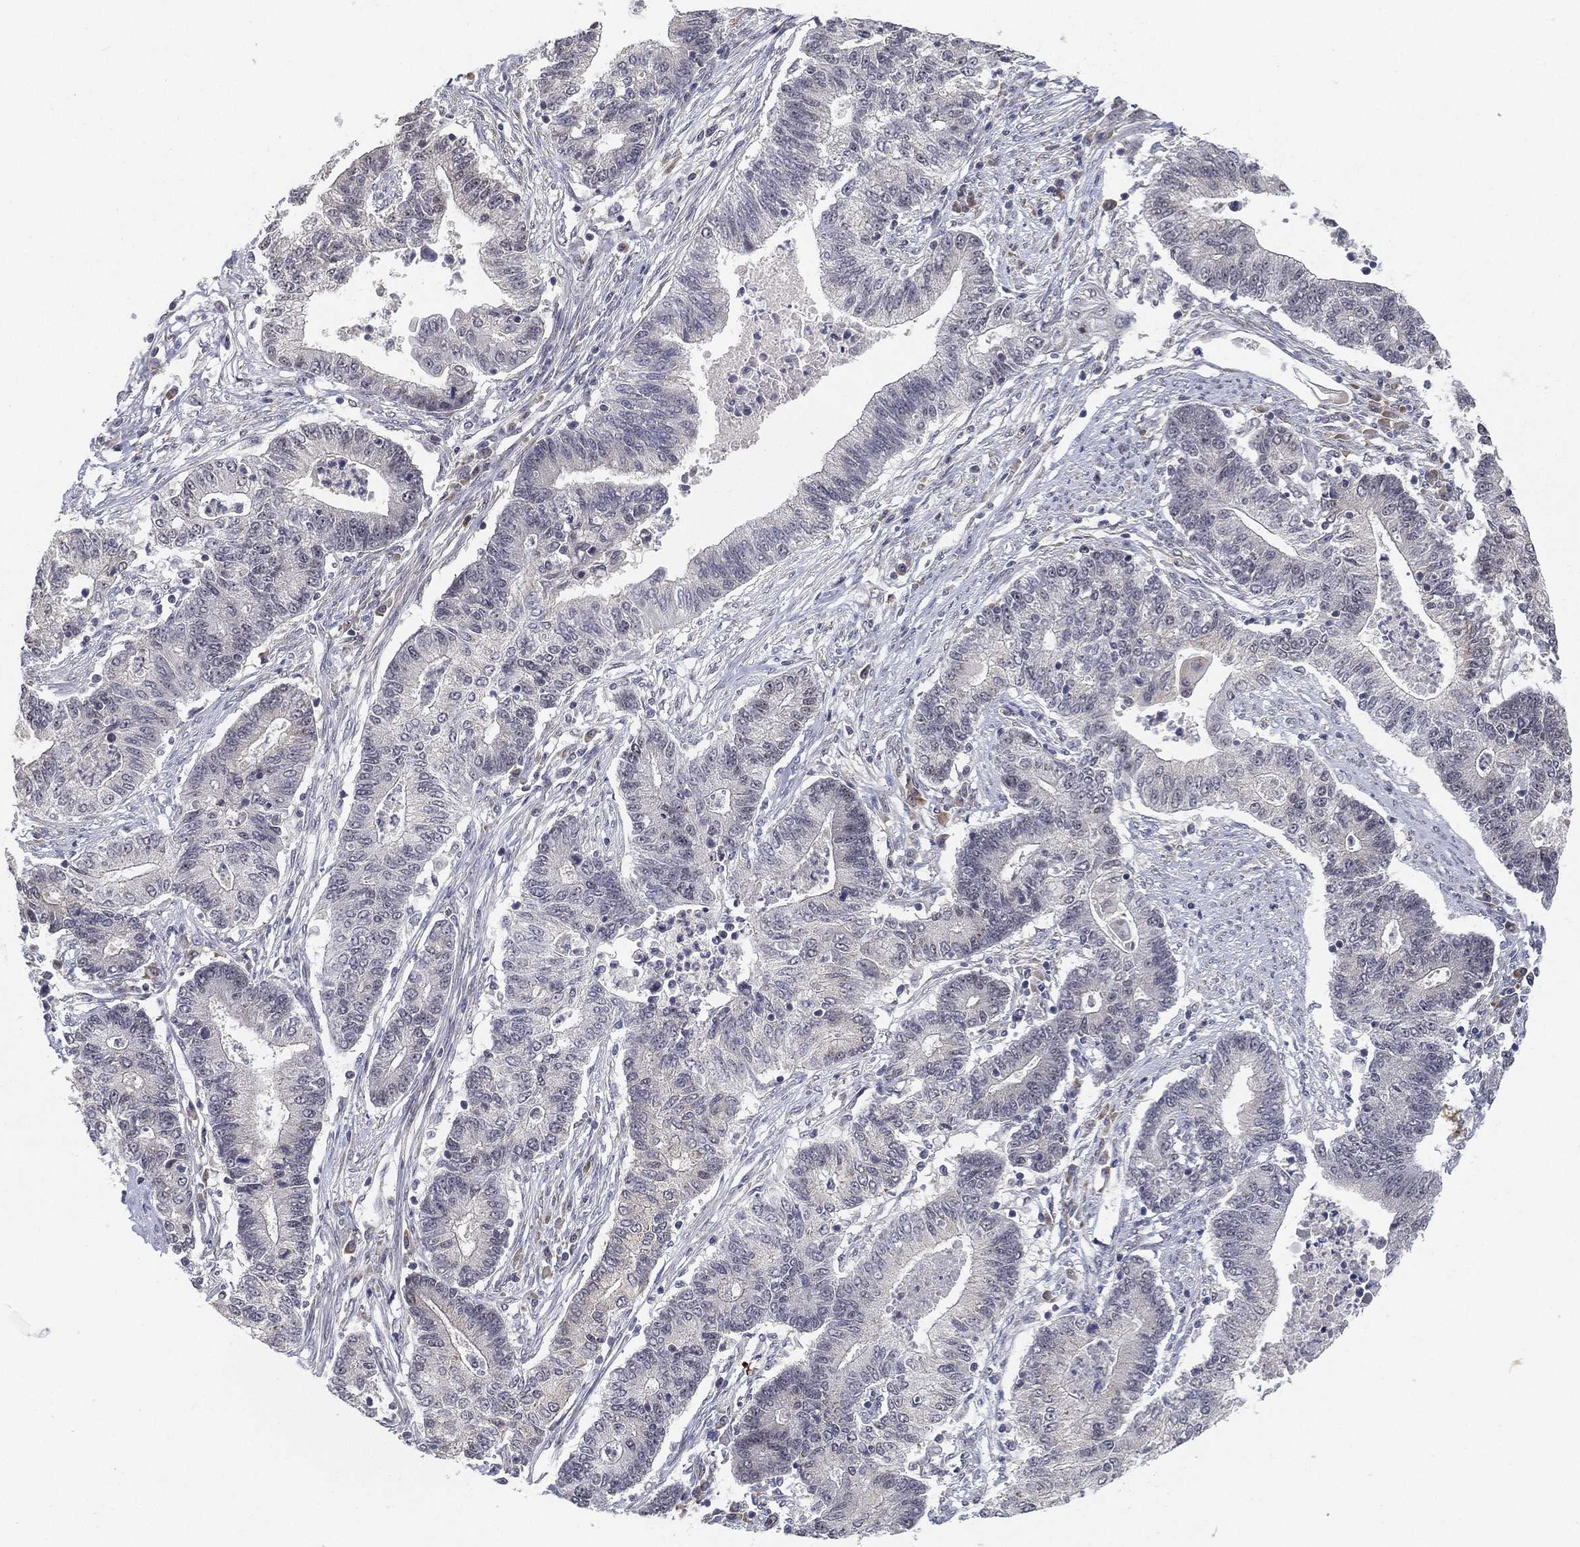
{"staining": {"intensity": "negative", "quantity": "none", "location": "none"}, "tissue": "endometrial cancer", "cell_type": "Tumor cells", "image_type": "cancer", "snomed": [{"axis": "morphology", "description": "Adenocarcinoma, NOS"}, {"axis": "topography", "description": "Uterus"}, {"axis": "topography", "description": "Endometrium"}], "caption": "The immunohistochemistry histopathology image has no significant staining in tumor cells of endometrial adenocarcinoma tissue.", "gene": "PPP1R16B", "patient": {"sex": "female", "age": 54}}